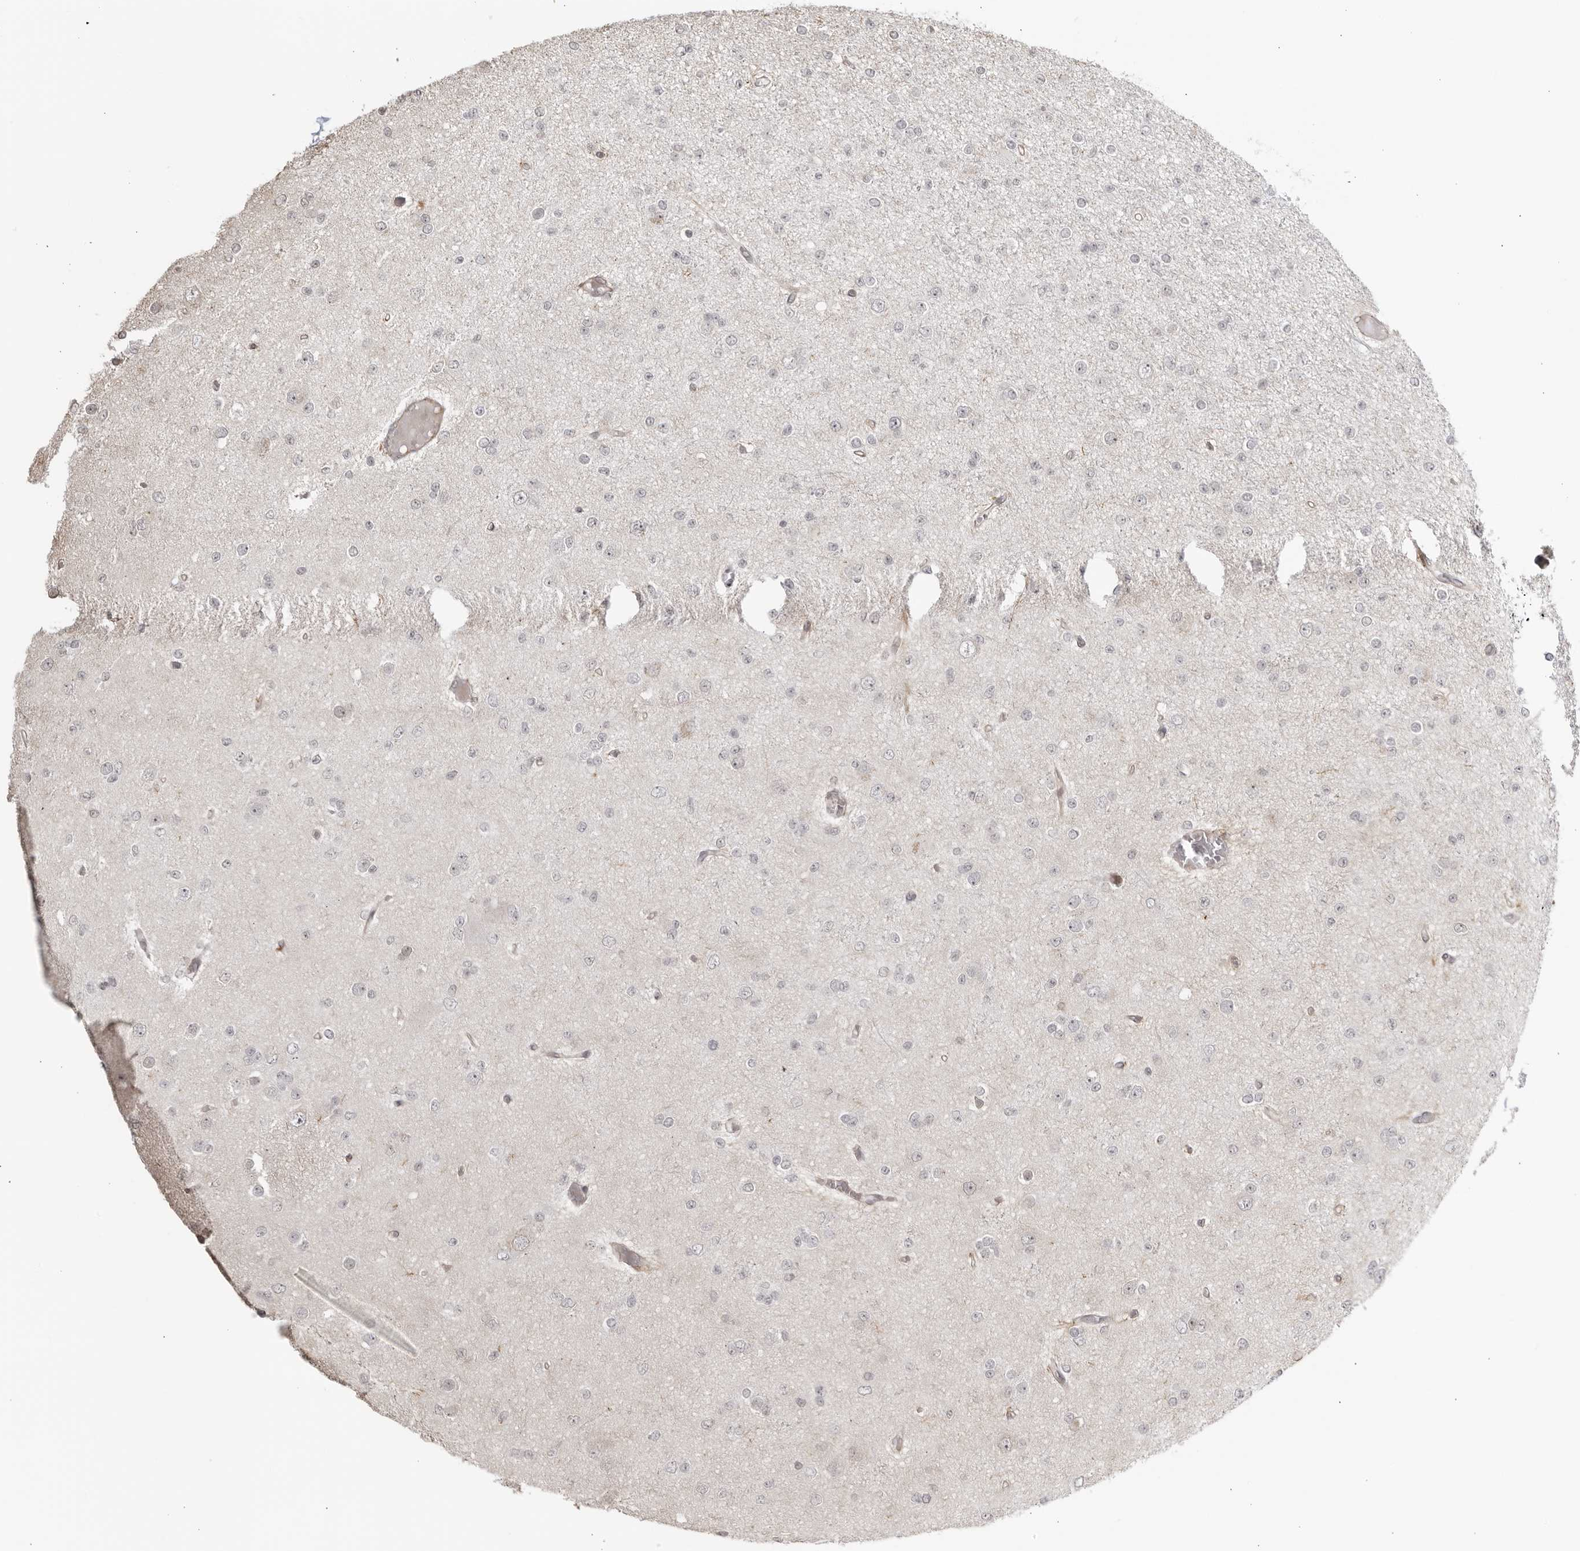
{"staining": {"intensity": "negative", "quantity": "none", "location": "none"}, "tissue": "glioma", "cell_type": "Tumor cells", "image_type": "cancer", "snomed": [{"axis": "morphology", "description": "Glioma, malignant, Low grade"}, {"axis": "topography", "description": "Brain"}], "caption": "IHC histopathology image of glioma stained for a protein (brown), which exhibits no staining in tumor cells.", "gene": "TCF21", "patient": {"sex": "female", "age": 22}}